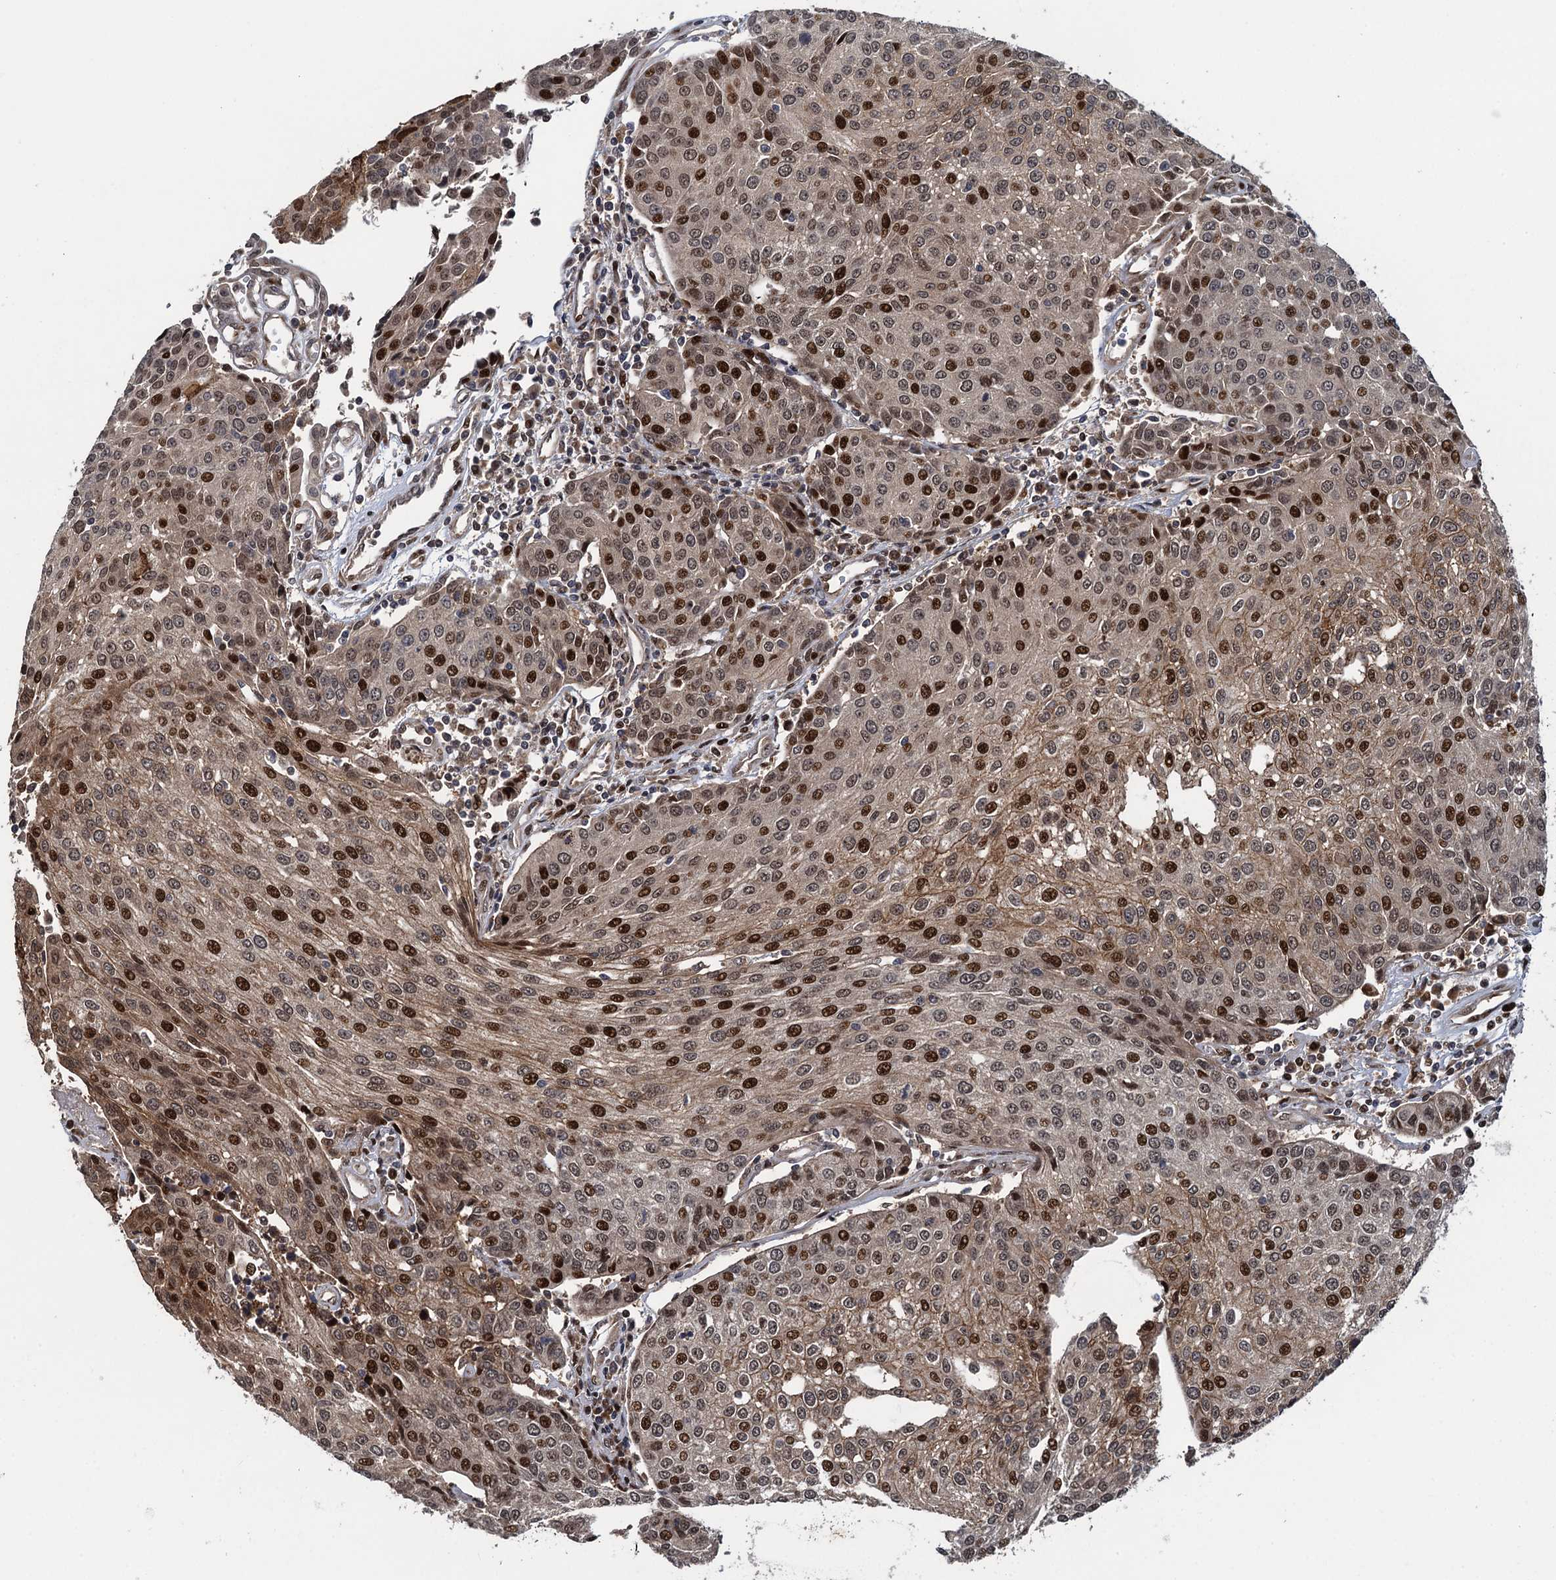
{"staining": {"intensity": "strong", "quantity": "25%-75%", "location": "cytoplasmic/membranous,nuclear"}, "tissue": "urothelial cancer", "cell_type": "Tumor cells", "image_type": "cancer", "snomed": [{"axis": "morphology", "description": "Urothelial carcinoma, High grade"}, {"axis": "topography", "description": "Urinary bladder"}], "caption": "IHC micrograph of human urothelial carcinoma (high-grade) stained for a protein (brown), which demonstrates high levels of strong cytoplasmic/membranous and nuclear expression in approximately 25%-75% of tumor cells.", "gene": "ATOSA", "patient": {"sex": "female", "age": 85}}